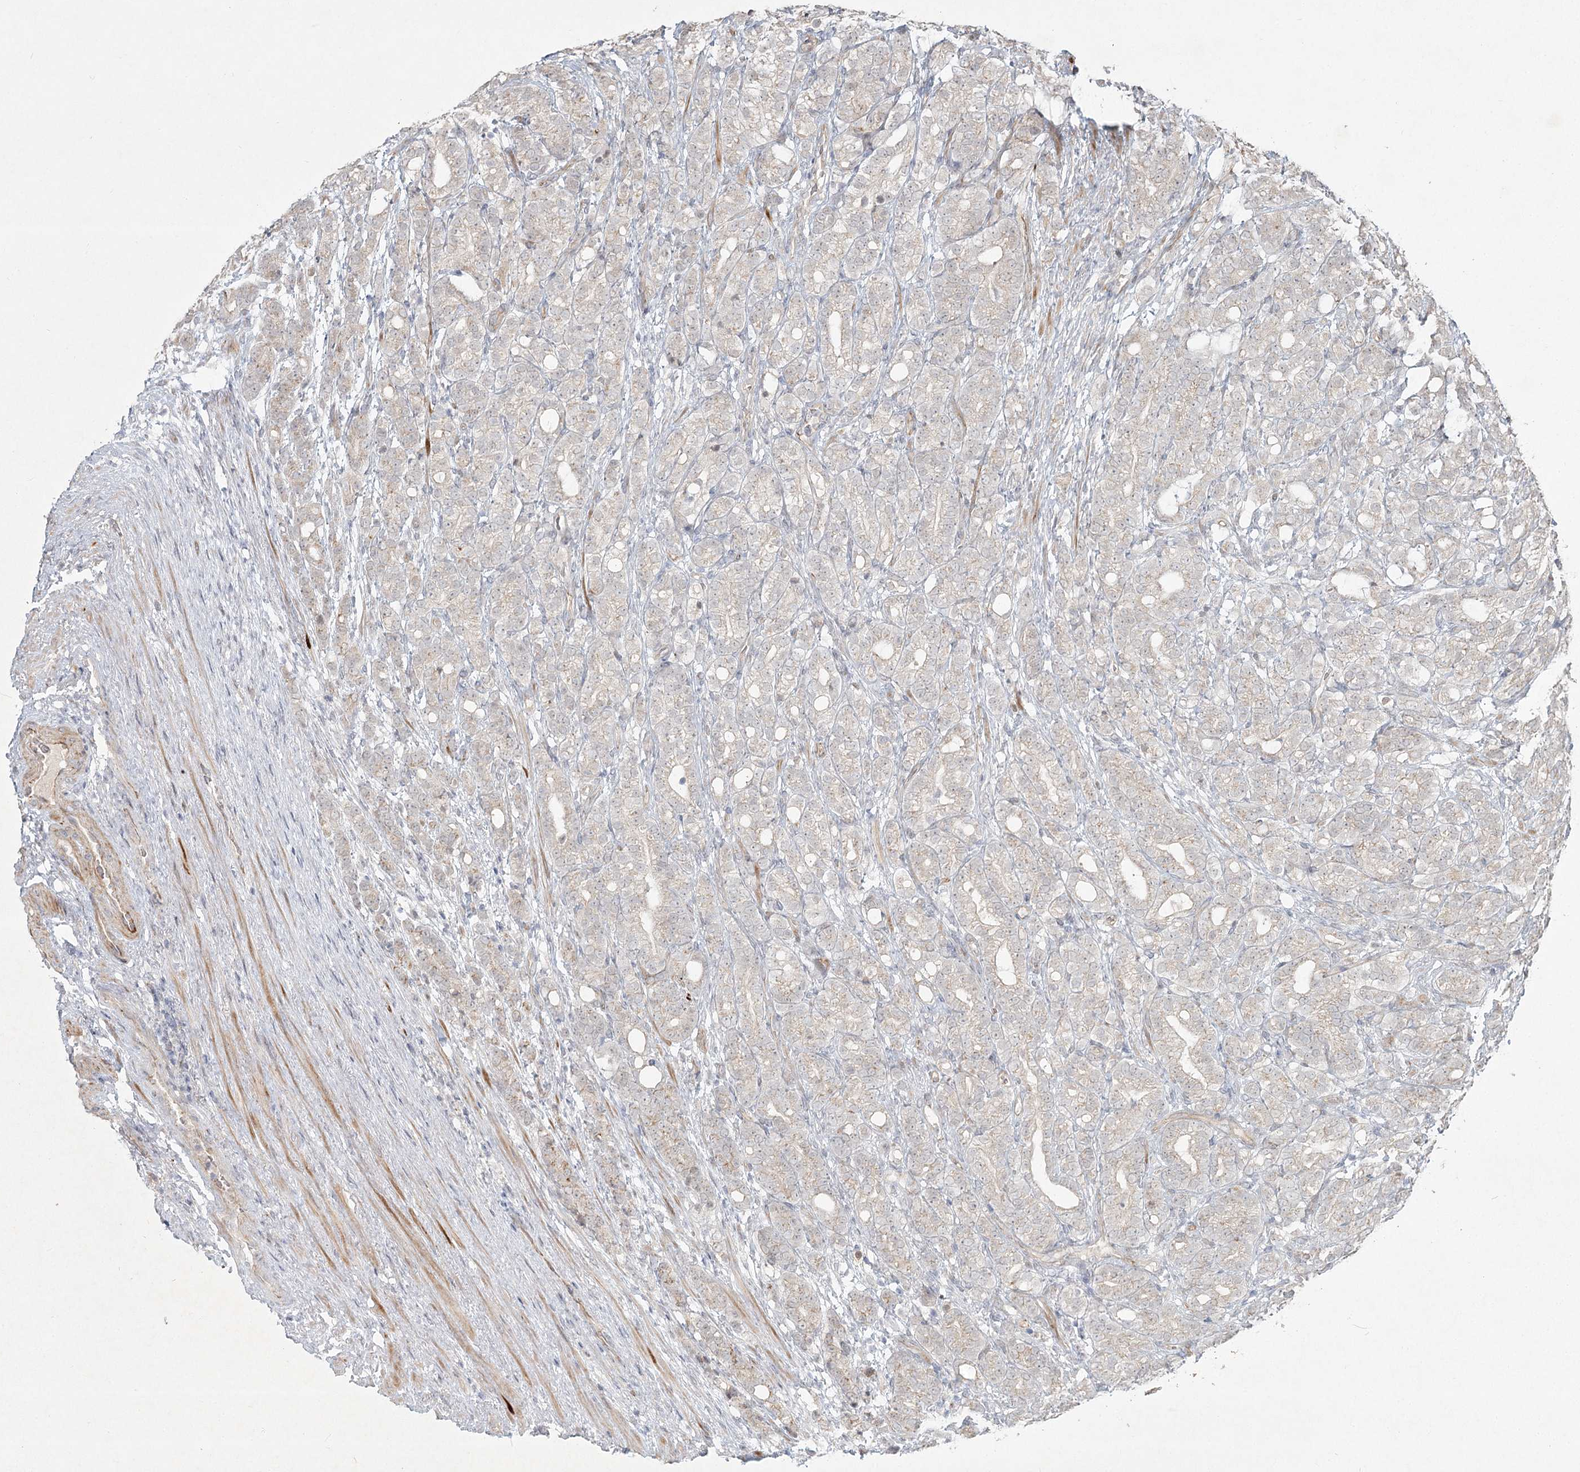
{"staining": {"intensity": "negative", "quantity": "none", "location": "none"}, "tissue": "prostate cancer", "cell_type": "Tumor cells", "image_type": "cancer", "snomed": [{"axis": "morphology", "description": "Adenocarcinoma, High grade"}, {"axis": "topography", "description": "Prostate"}], "caption": "Tumor cells show no significant expression in prostate cancer.", "gene": "LRP2BP", "patient": {"sex": "male", "age": 57}}